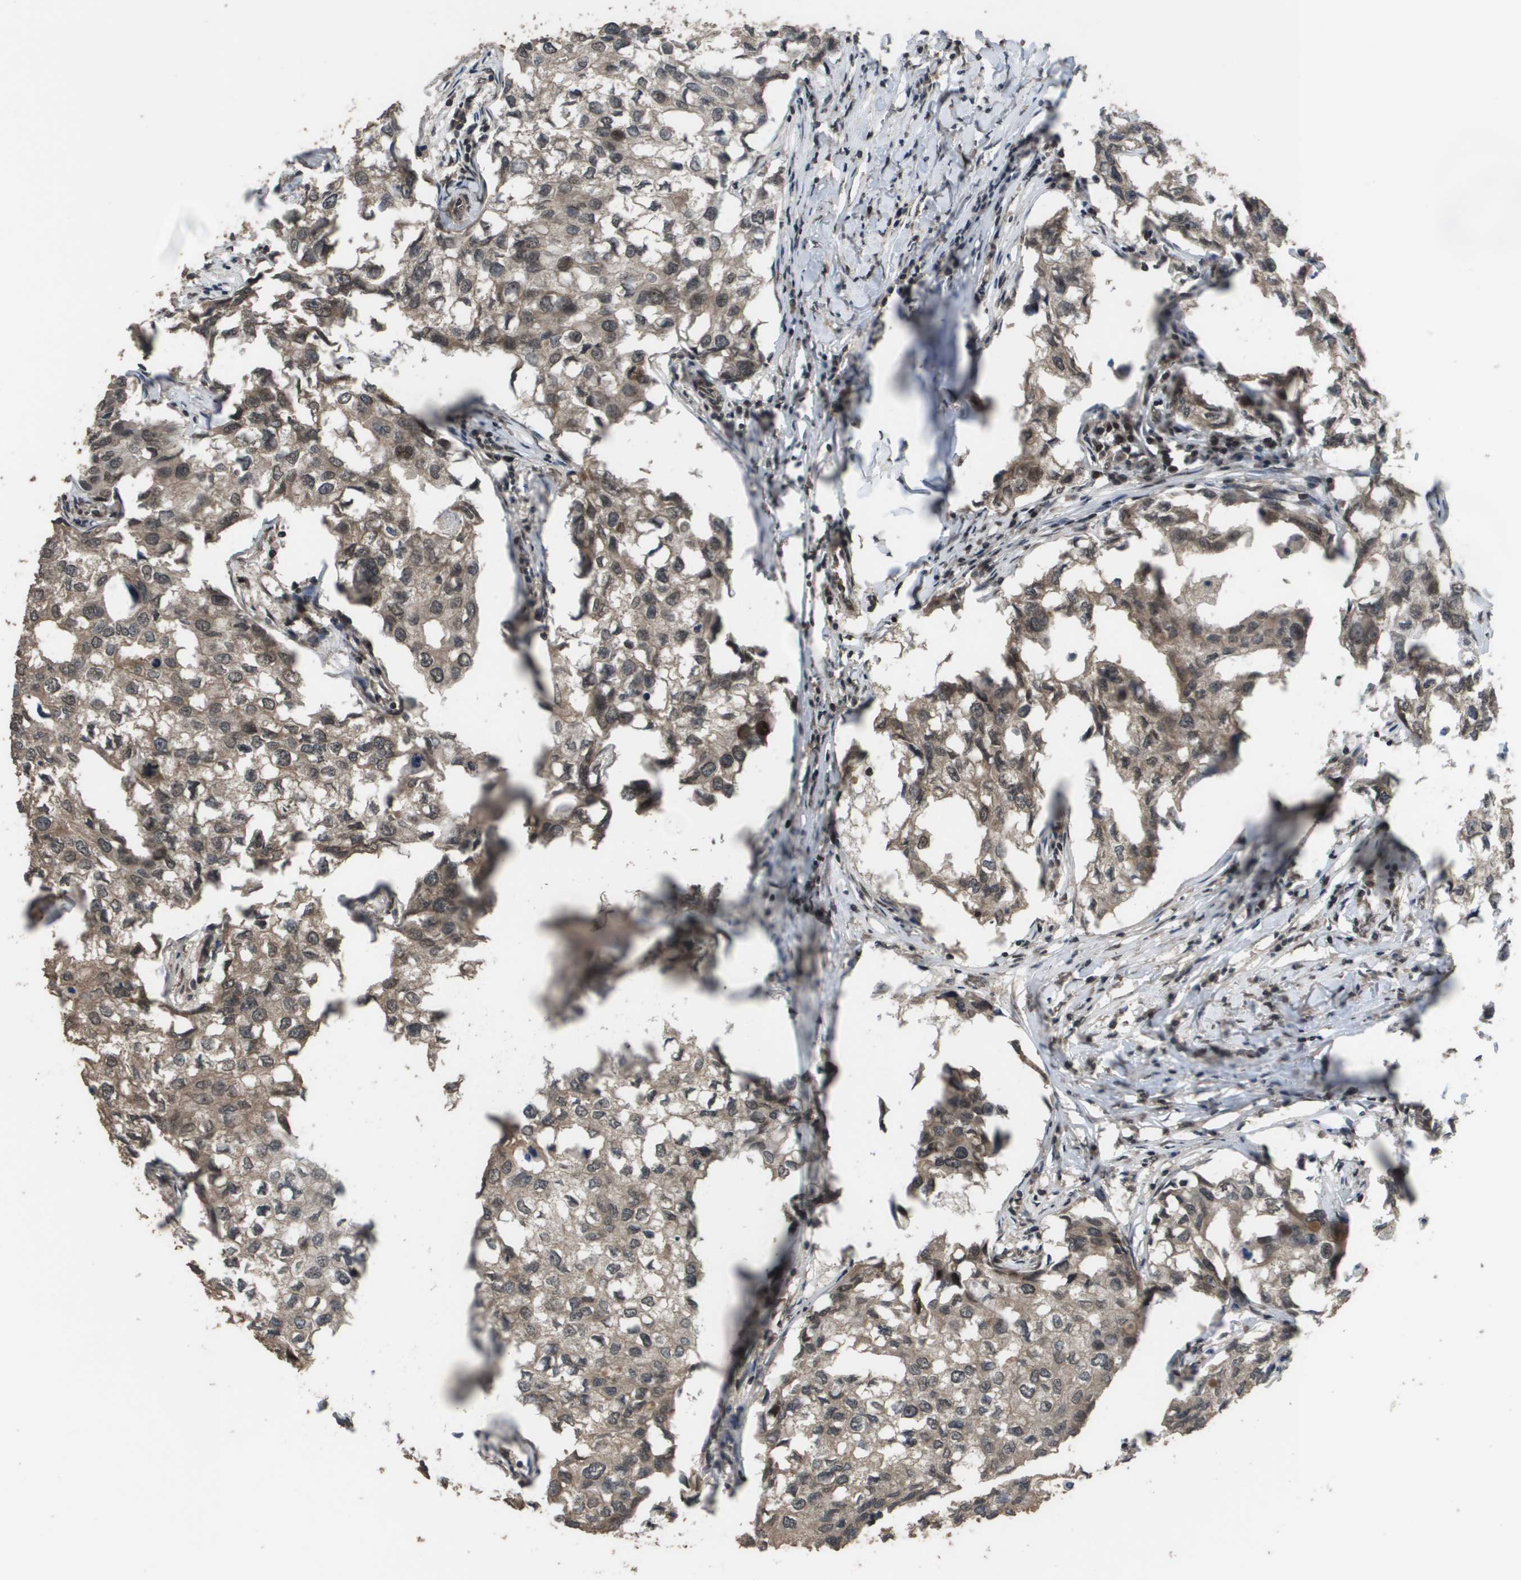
{"staining": {"intensity": "weak", "quantity": ">75%", "location": "cytoplasmic/membranous,nuclear"}, "tissue": "breast cancer", "cell_type": "Tumor cells", "image_type": "cancer", "snomed": [{"axis": "morphology", "description": "Duct carcinoma"}, {"axis": "topography", "description": "Breast"}], "caption": "Breast cancer (infiltrating ductal carcinoma) stained with DAB (3,3'-diaminobenzidine) immunohistochemistry exhibits low levels of weak cytoplasmic/membranous and nuclear positivity in about >75% of tumor cells.", "gene": "AXIN2", "patient": {"sex": "female", "age": 27}}